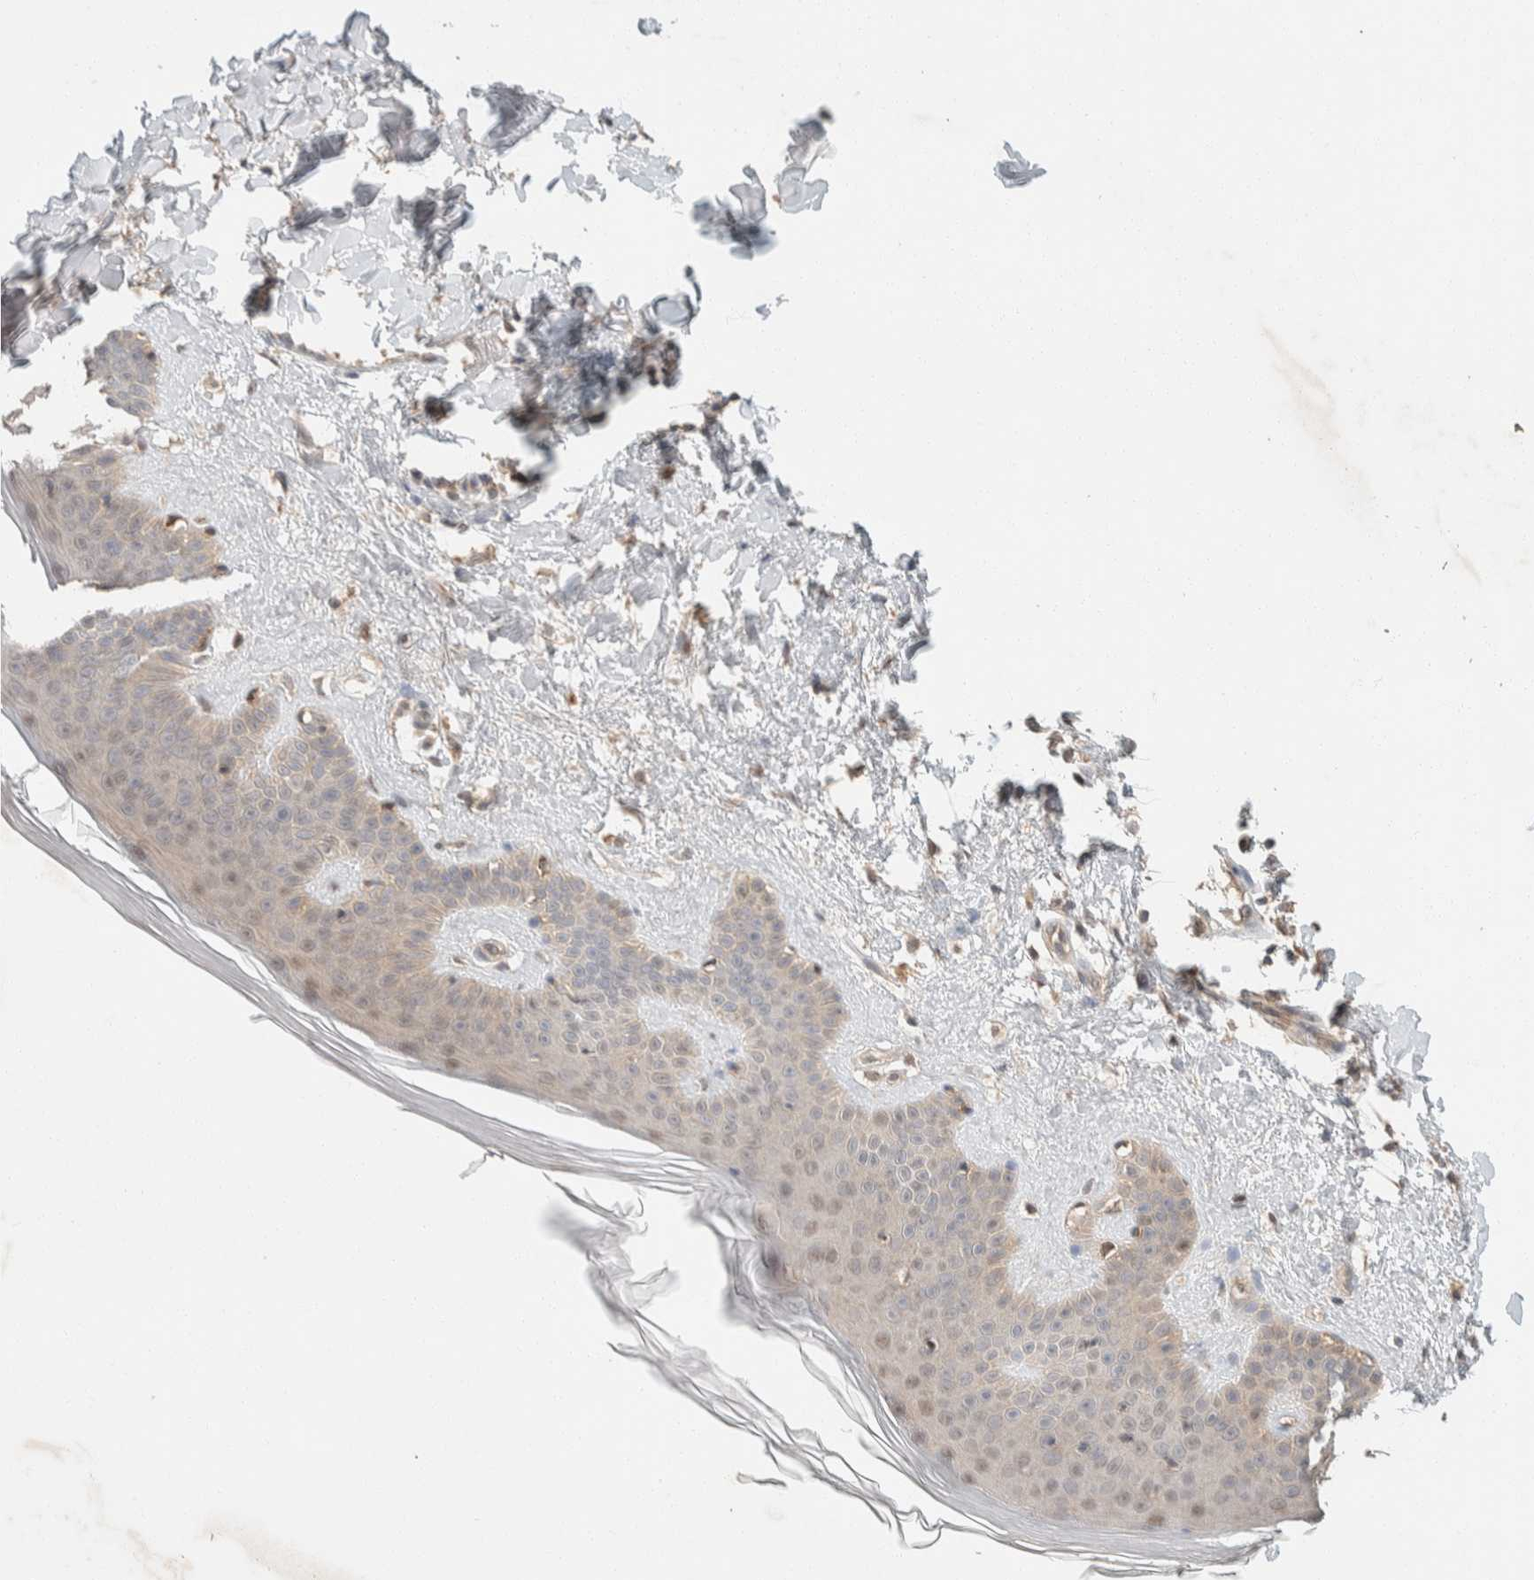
{"staining": {"intensity": "weak", "quantity": ">75%", "location": "cytoplasmic/membranous"}, "tissue": "skin", "cell_type": "Fibroblasts", "image_type": "normal", "snomed": [{"axis": "morphology", "description": "Normal tissue, NOS"}, {"axis": "morphology", "description": "Malignant melanoma, Metastatic site"}, {"axis": "topography", "description": "Skin"}], "caption": "Immunohistochemistry histopathology image of unremarkable skin stained for a protein (brown), which exhibits low levels of weak cytoplasmic/membranous positivity in about >75% of fibroblasts.", "gene": "ZNF567", "patient": {"sex": "male", "age": 41}}